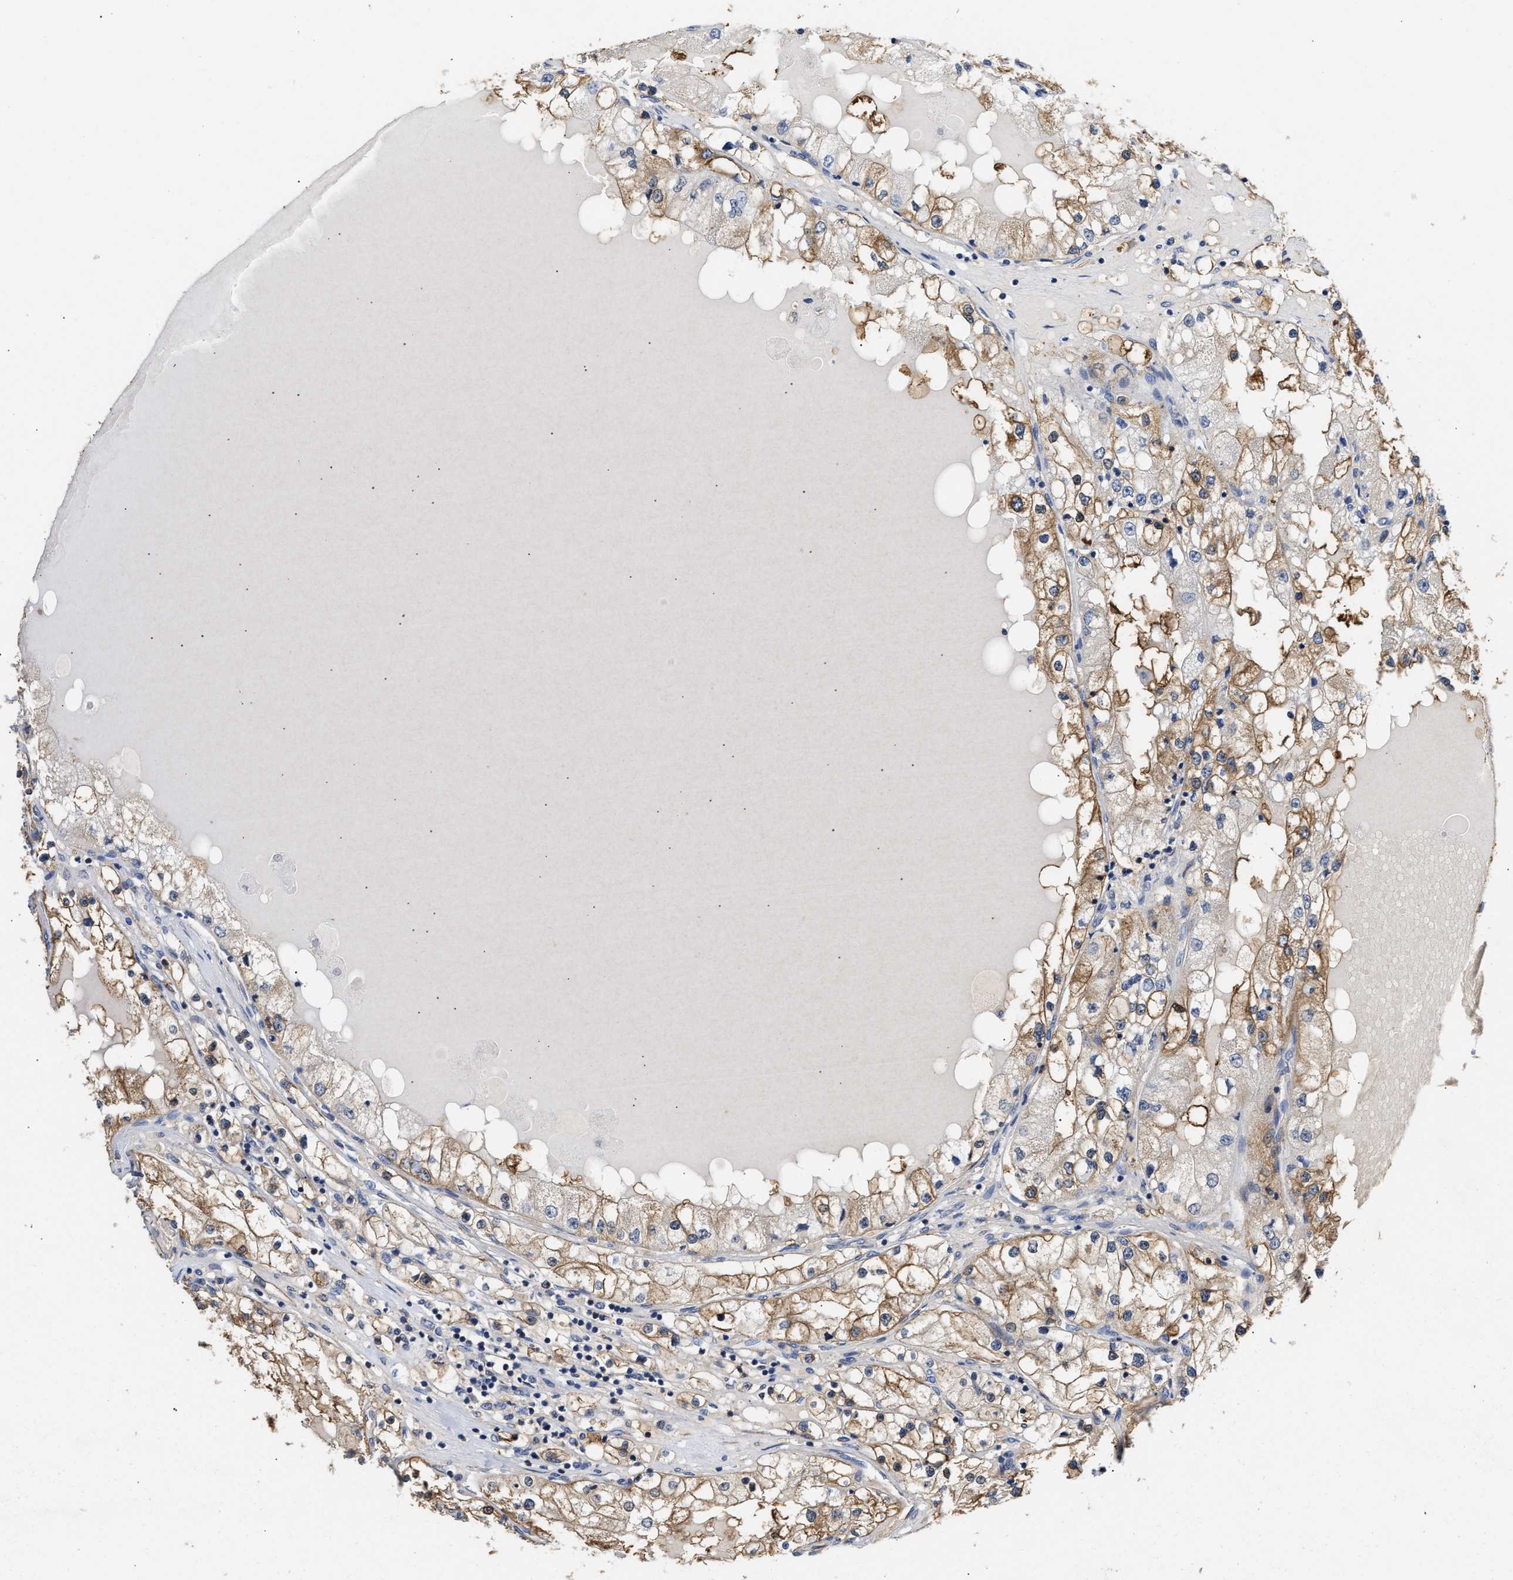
{"staining": {"intensity": "moderate", "quantity": ">75%", "location": "cytoplasmic/membranous"}, "tissue": "renal cancer", "cell_type": "Tumor cells", "image_type": "cancer", "snomed": [{"axis": "morphology", "description": "Adenocarcinoma, NOS"}, {"axis": "topography", "description": "Kidney"}], "caption": "Tumor cells demonstrate medium levels of moderate cytoplasmic/membranous expression in about >75% of cells in renal cancer (adenocarcinoma).", "gene": "KLHDC1", "patient": {"sex": "male", "age": 68}}